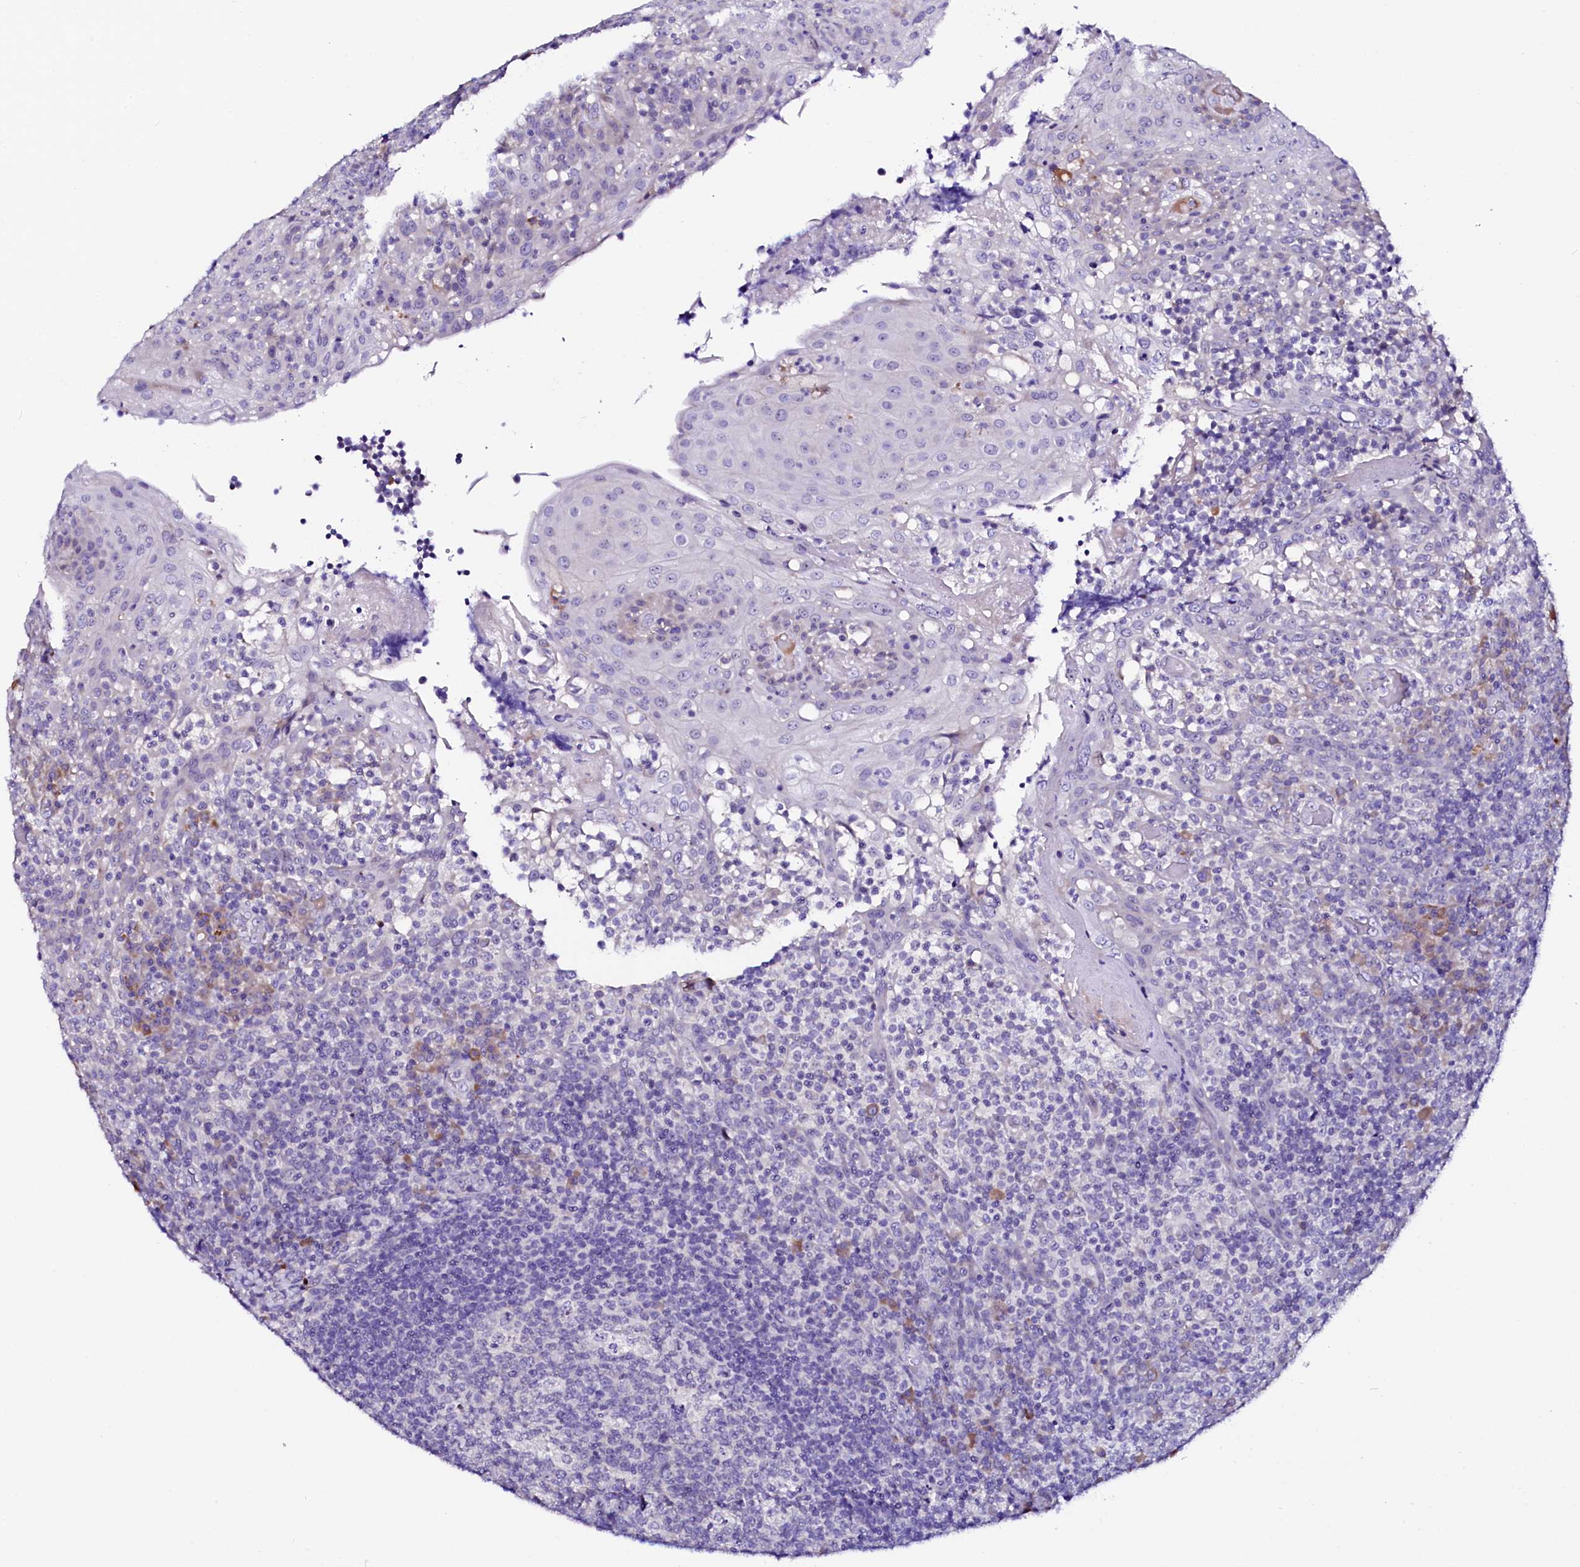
{"staining": {"intensity": "moderate", "quantity": "<25%", "location": "cytoplasmic/membranous"}, "tissue": "tonsil", "cell_type": "Germinal center cells", "image_type": "normal", "snomed": [{"axis": "morphology", "description": "Normal tissue, NOS"}, {"axis": "topography", "description": "Tonsil"}], "caption": "Tonsil stained for a protein demonstrates moderate cytoplasmic/membranous positivity in germinal center cells. (DAB IHC with brightfield microscopy, high magnification).", "gene": "BTBD16", "patient": {"sex": "female", "age": 19}}